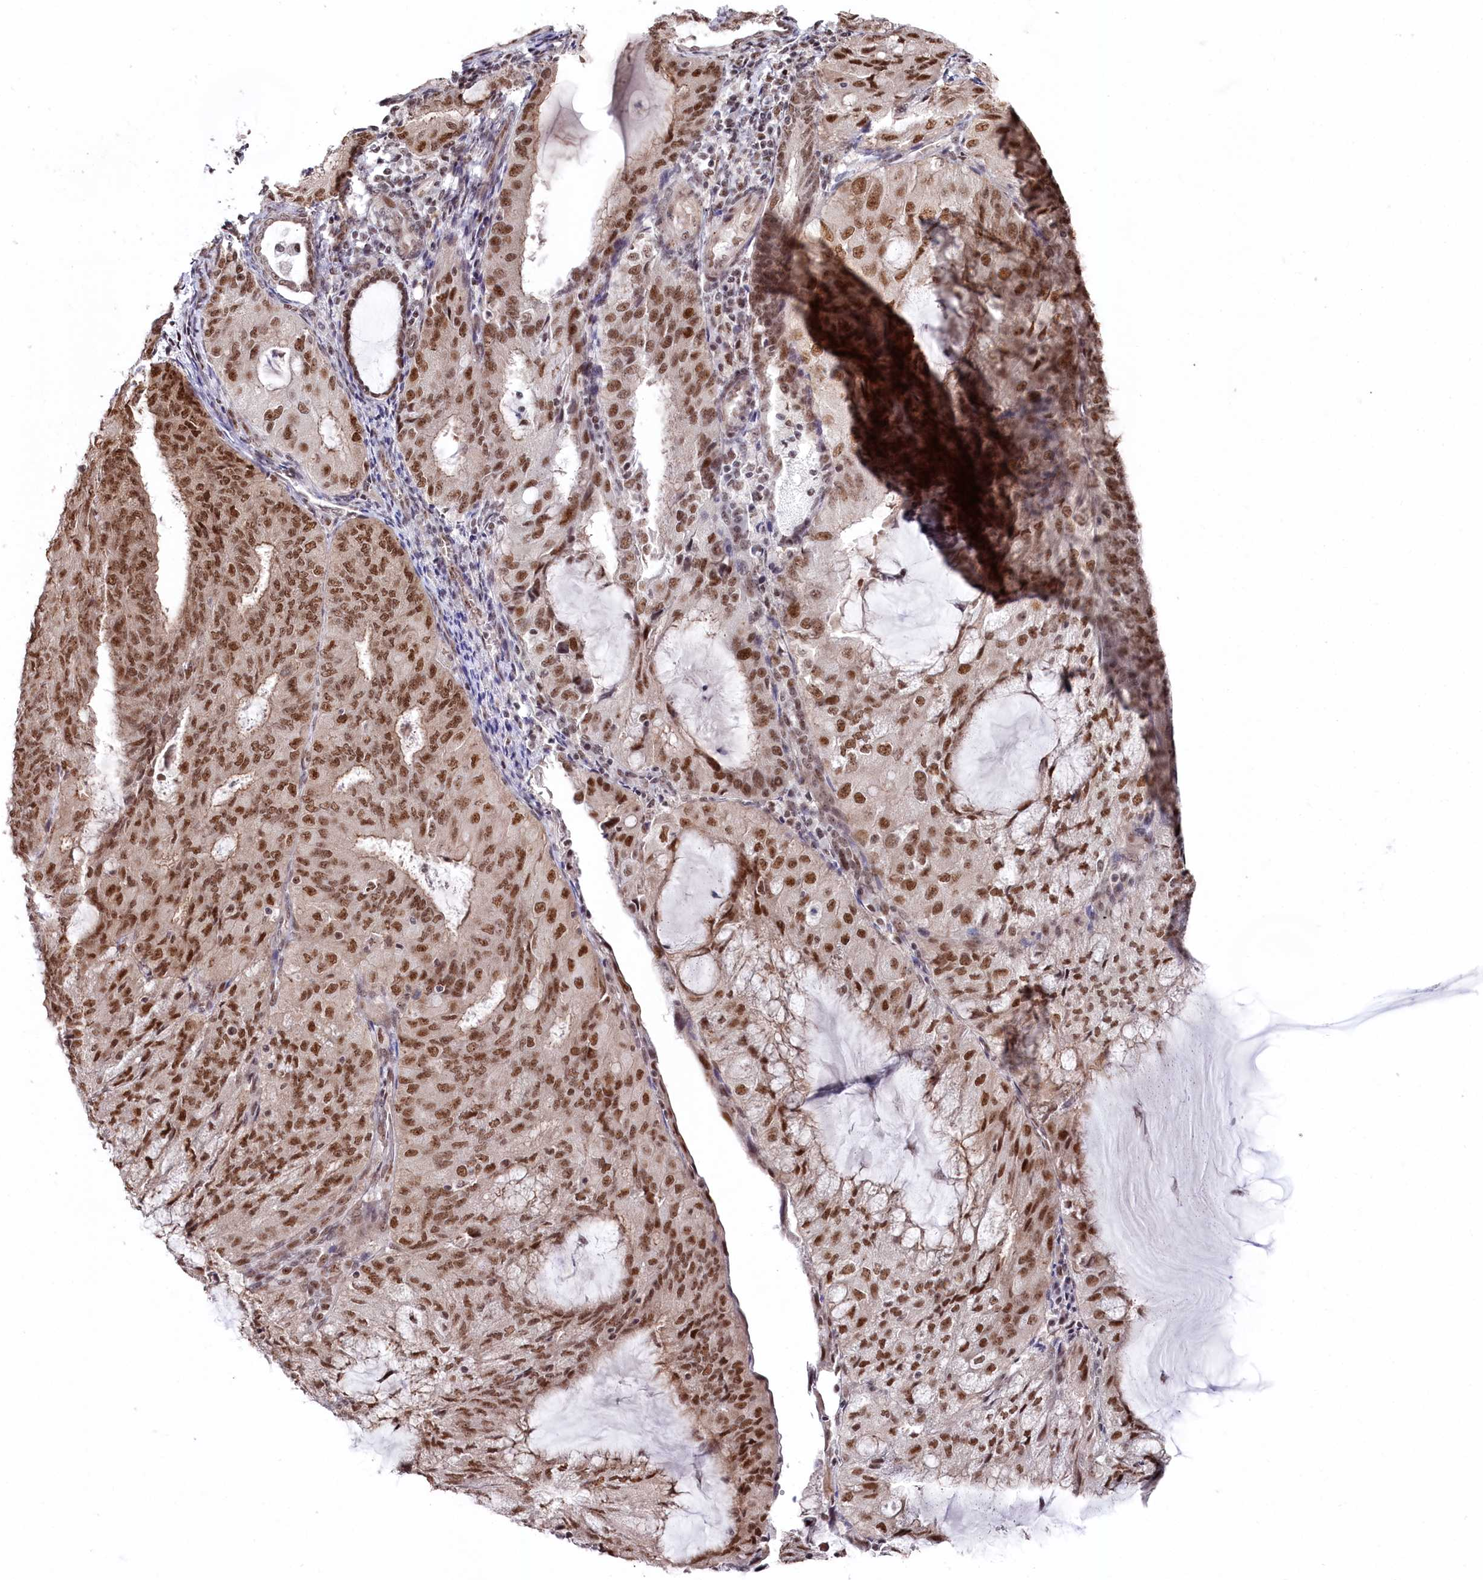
{"staining": {"intensity": "moderate", "quantity": ">75%", "location": "nuclear"}, "tissue": "endometrial cancer", "cell_type": "Tumor cells", "image_type": "cancer", "snomed": [{"axis": "morphology", "description": "Adenocarcinoma, NOS"}, {"axis": "topography", "description": "Endometrium"}], "caption": "Immunohistochemical staining of human adenocarcinoma (endometrial) reveals moderate nuclear protein expression in about >75% of tumor cells. (DAB (3,3'-diaminobenzidine) IHC, brown staining for protein, blue staining for nuclei).", "gene": "POLR2H", "patient": {"sex": "female", "age": 81}}